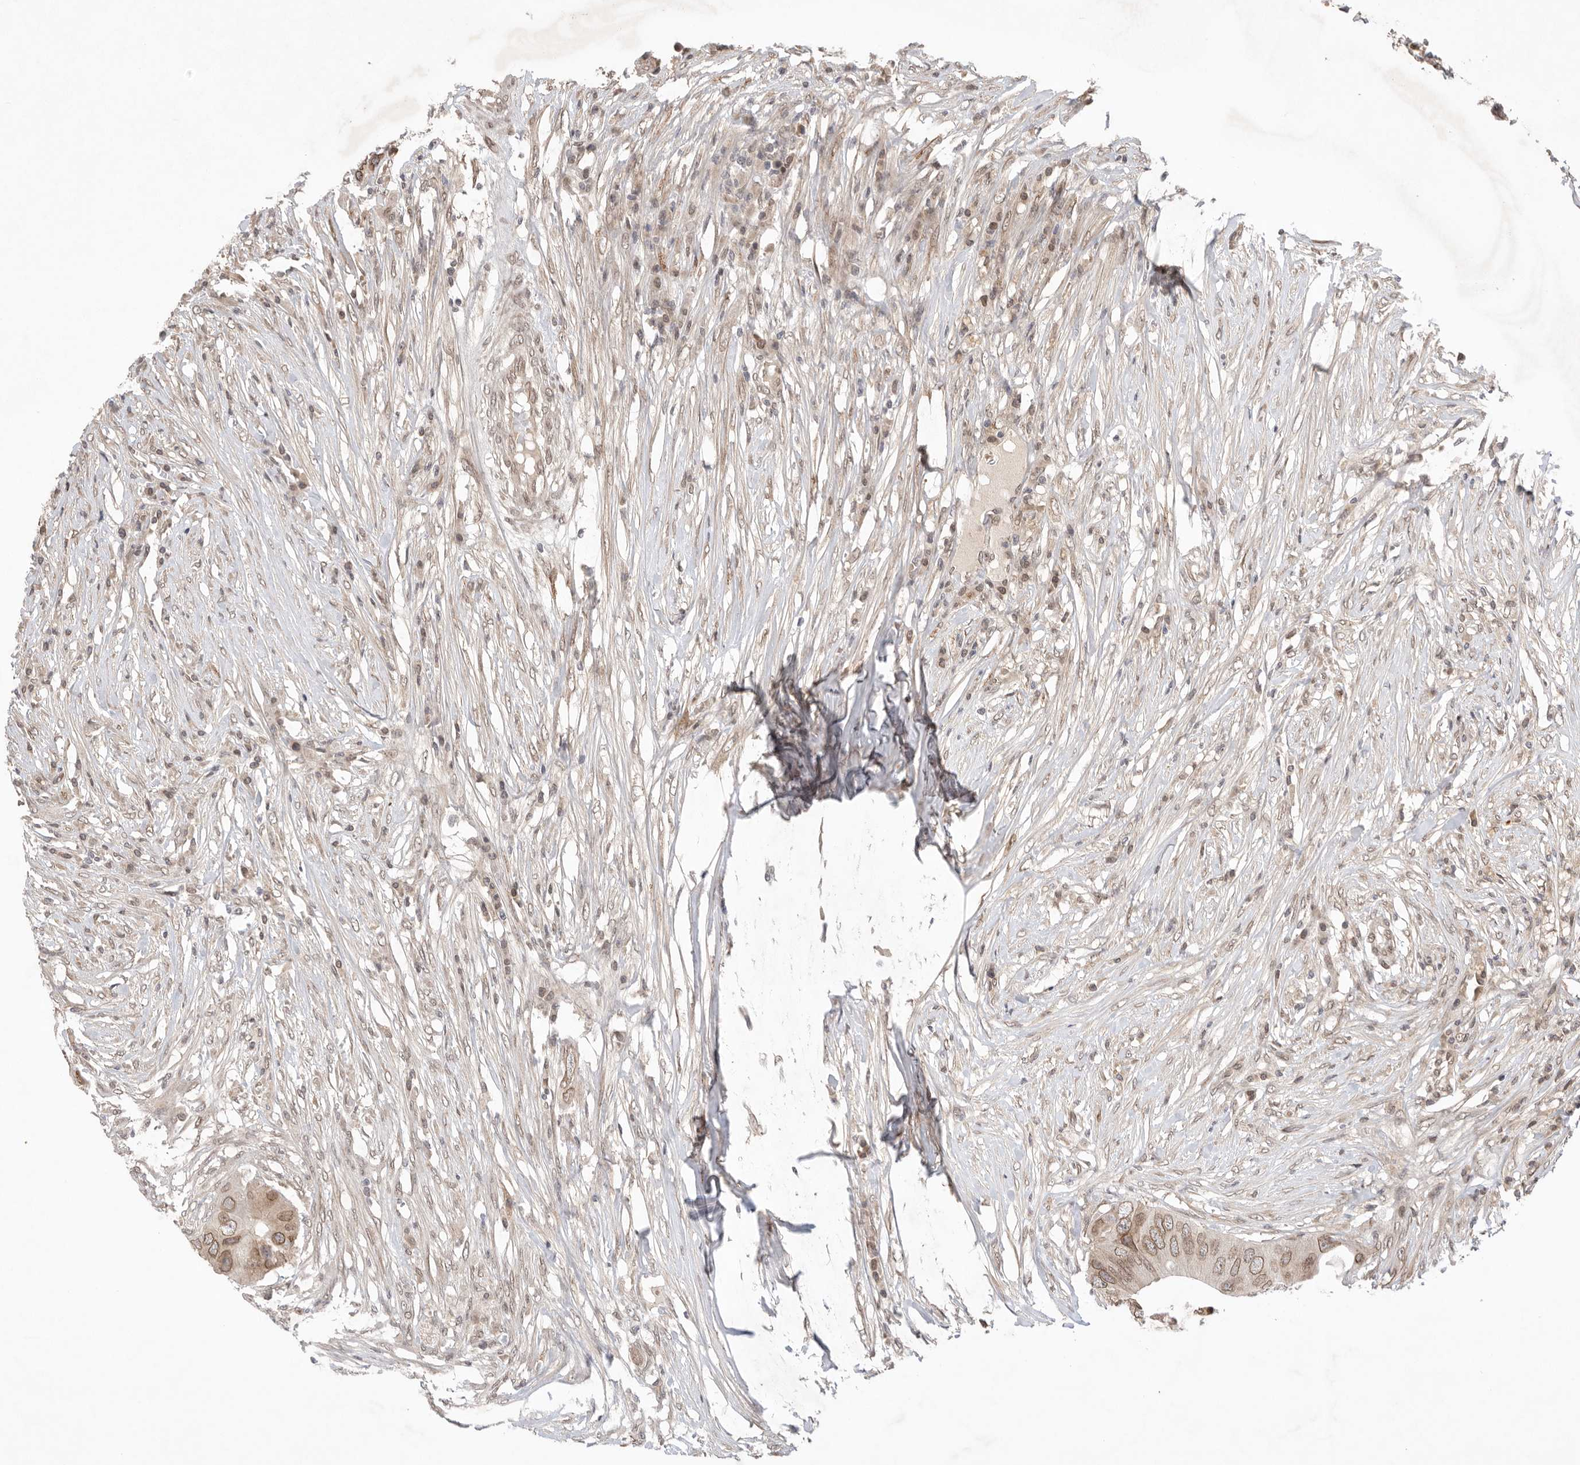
{"staining": {"intensity": "moderate", "quantity": ">75%", "location": "cytoplasmic/membranous,nuclear"}, "tissue": "colorectal cancer", "cell_type": "Tumor cells", "image_type": "cancer", "snomed": [{"axis": "morphology", "description": "Adenocarcinoma, NOS"}, {"axis": "topography", "description": "Colon"}], "caption": "Protein expression analysis of human adenocarcinoma (colorectal) reveals moderate cytoplasmic/membranous and nuclear staining in approximately >75% of tumor cells.", "gene": "LEMD3", "patient": {"sex": "male", "age": 71}}